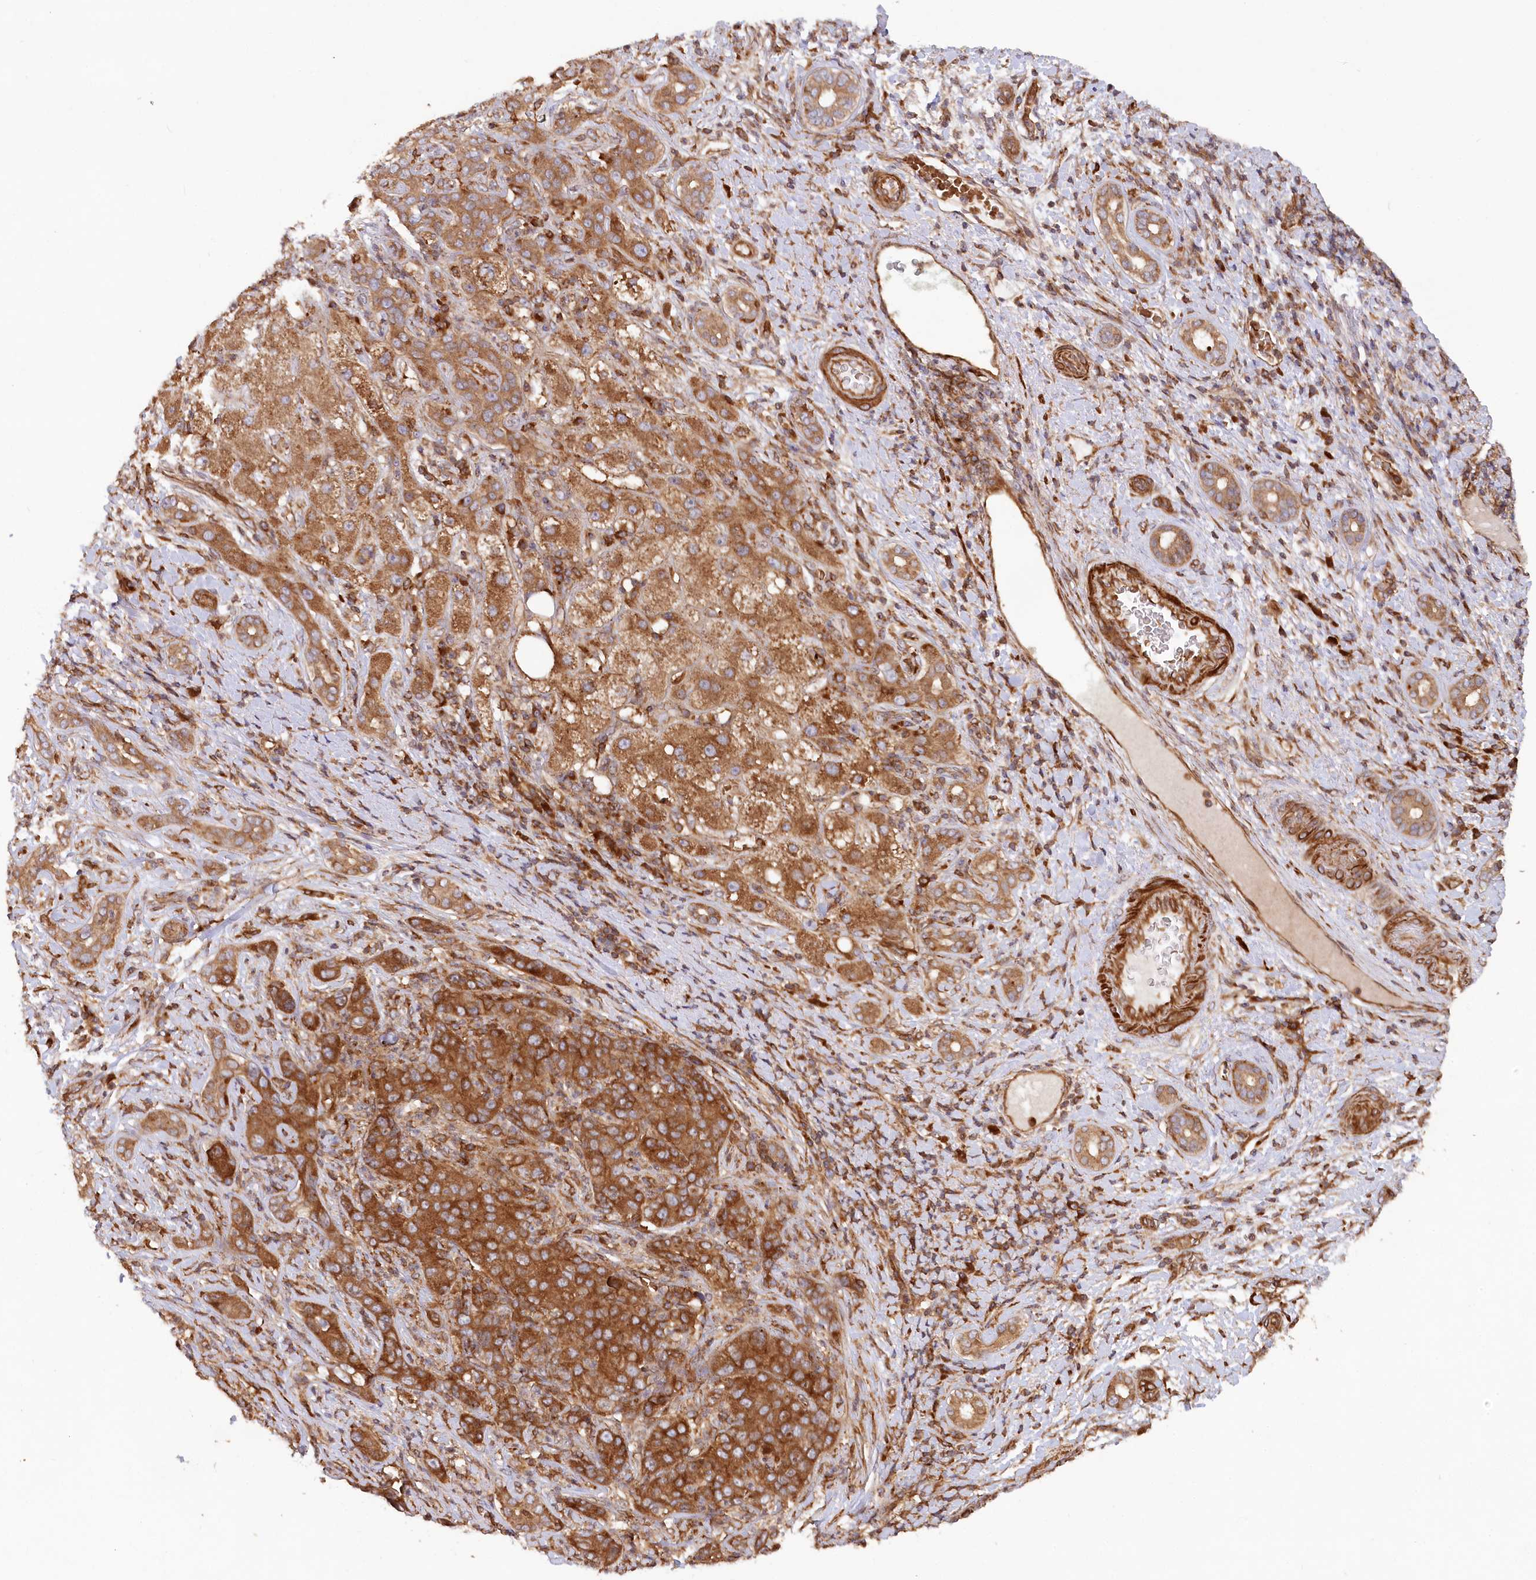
{"staining": {"intensity": "strong", "quantity": ">75%", "location": "cytoplasmic/membranous"}, "tissue": "liver cancer", "cell_type": "Tumor cells", "image_type": "cancer", "snomed": [{"axis": "morphology", "description": "Carcinoma, Hepatocellular, NOS"}, {"axis": "topography", "description": "Liver"}], "caption": "Hepatocellular carcinoma (liver) was stained to show a protein in brown. There is high levels of strong cytoplasmic/membranous staining in about >75% of tumor cells.", "gene": "PAIP2", "patient": {"sex": "male", "age": 65}}